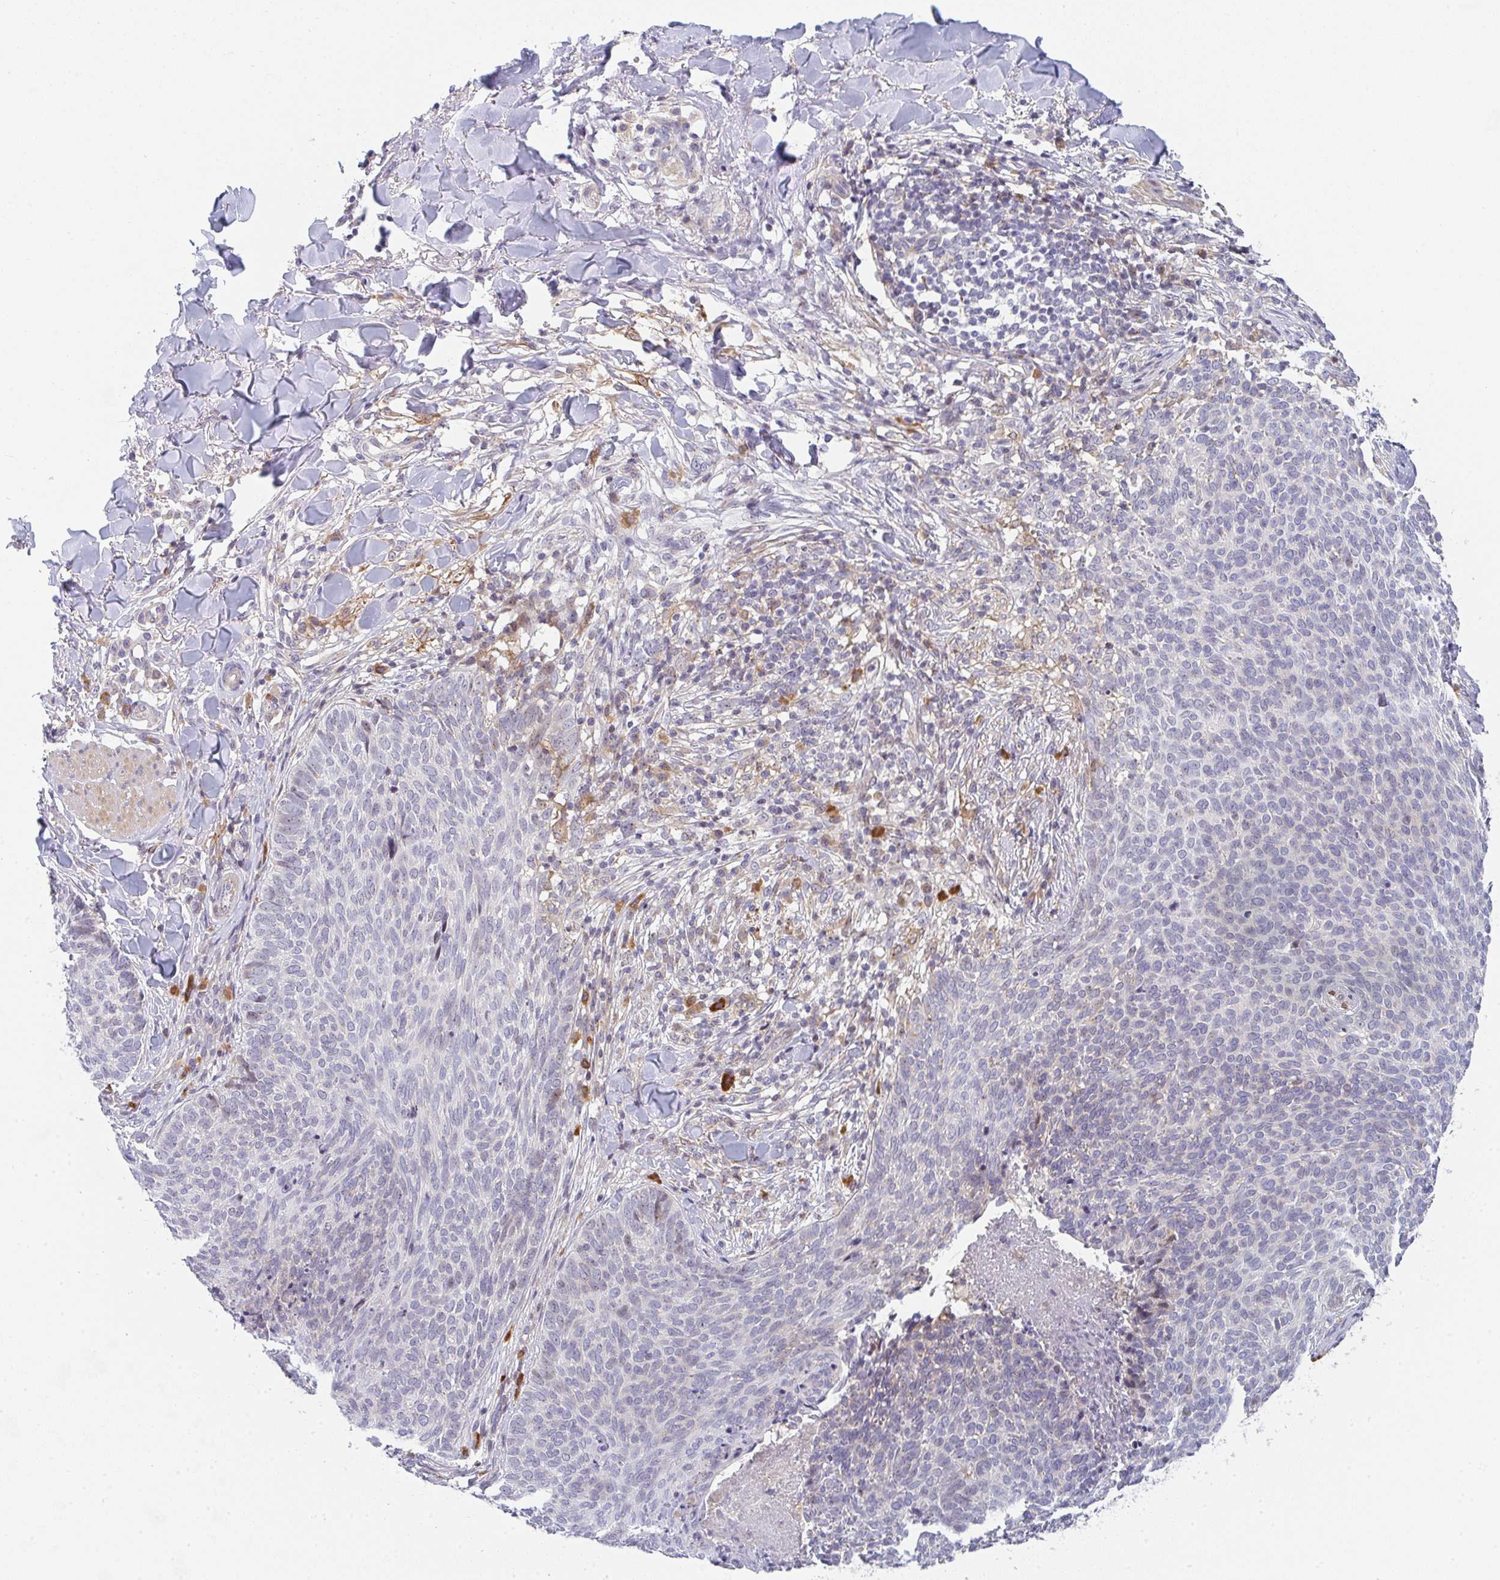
{"staining": {"intensity": "negative", "quantity": "none", "location": "none"}, "tissue": "skin cancer", "cell_type": "Tumor cells", "image_type": "cancer", "snomed": [{"axis": "morphology", "description": "Basal cell carcinoma"}, {"axis": "topography", "description": "Skin"}, {"axis": "topography", "description": "Skin of face"}], "caption": "Immunohistochemistry photomicrograph of human basal cell carcinoma (skin) stained for a protein (brown), which exhibits no staining in tumor cells.", "gene": "KLHL33", "patient": {"sex": "male", "age": 56}}